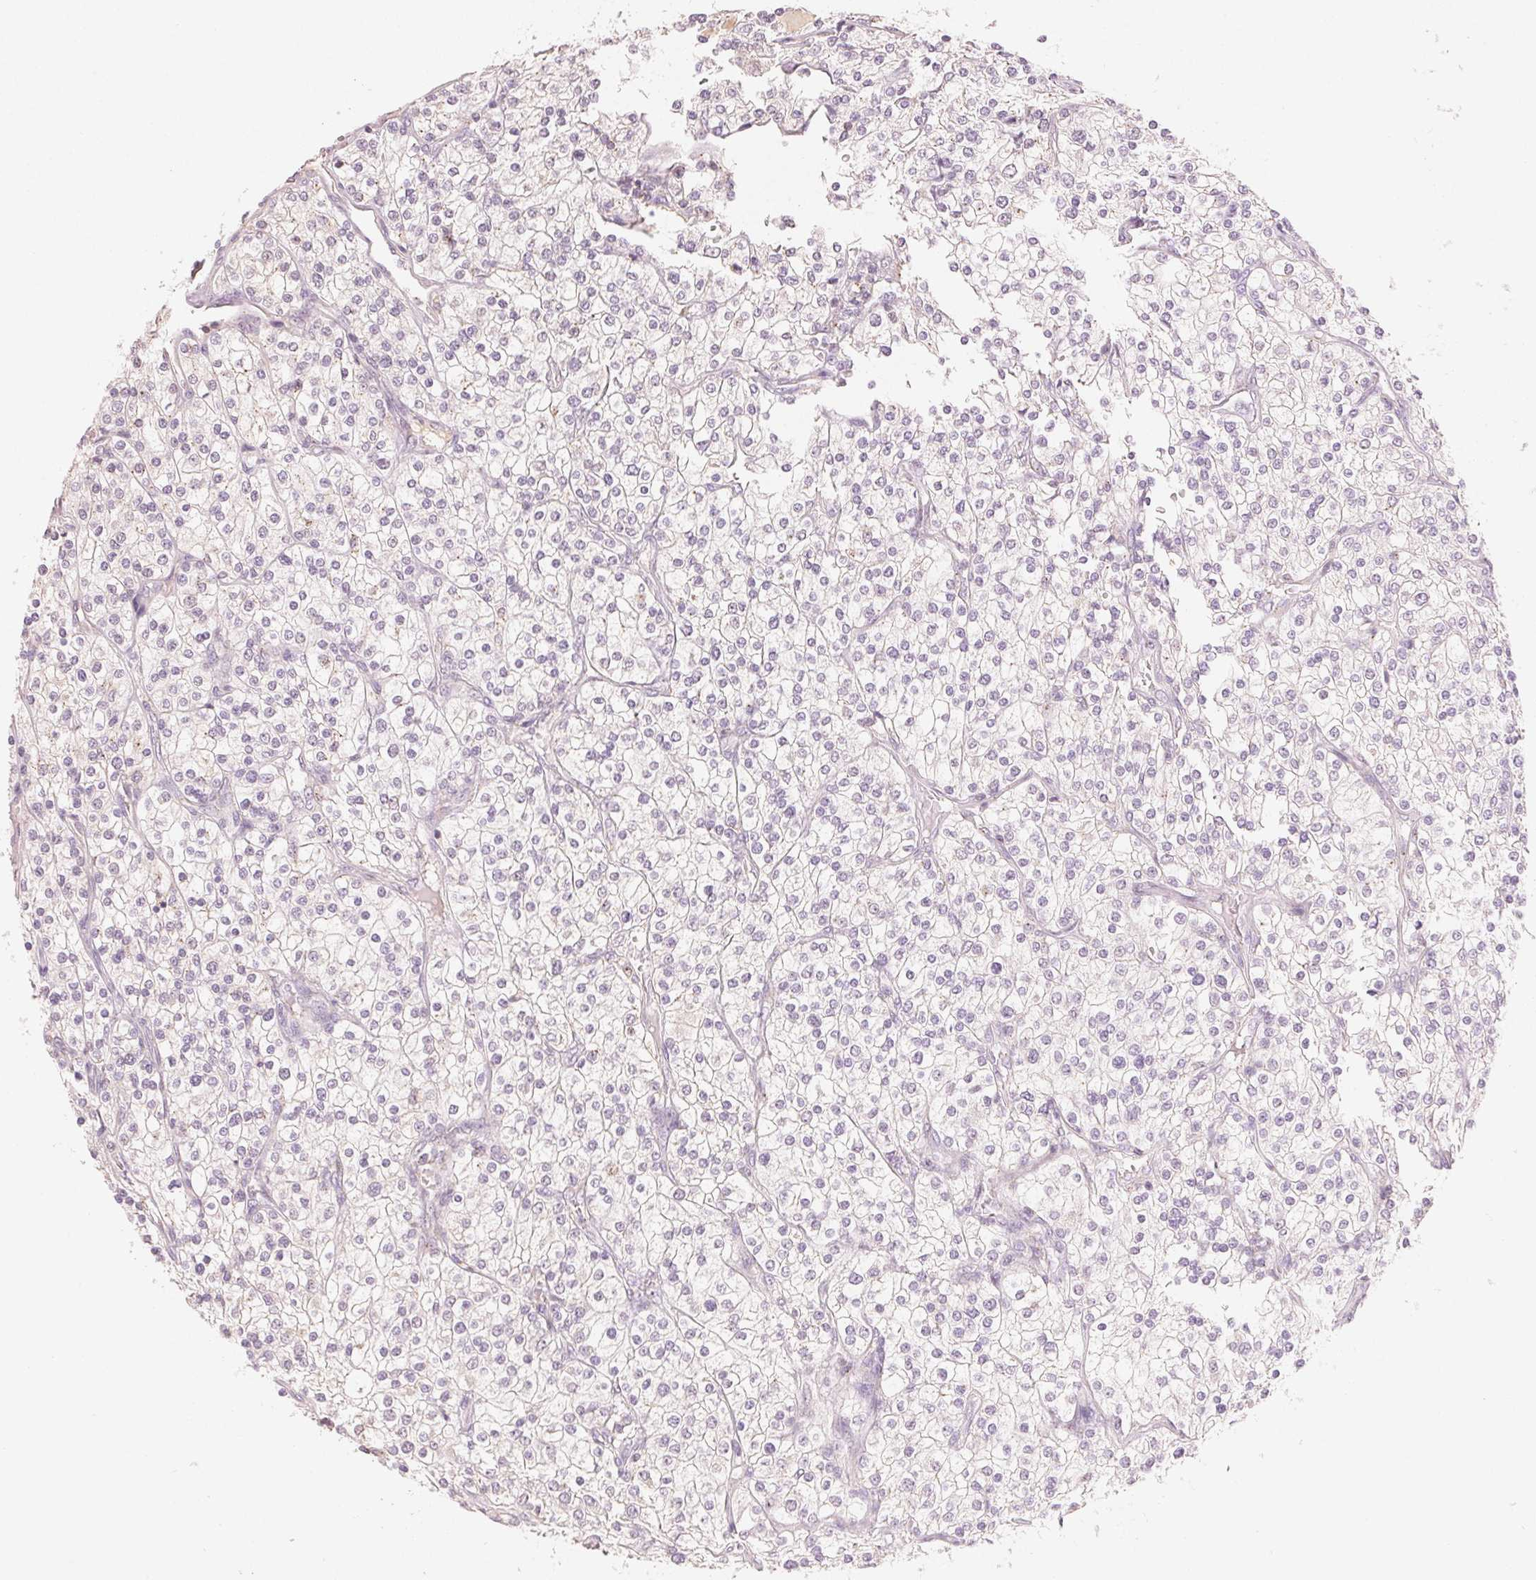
{"staining": {"intensity": "negative", "quantity": "none", "location": "none"}, "tissue": "renal cancer", "cell_type": "Tumor cells", "image_type": "cancer", "snomed": [{"axis": "morphology", "description": "Adenocarcinoma, NOS"}, {"axis": "topography", "description": "Kidney"}], "caption": "A high-resolution micrograph shows immunohistochemistry (IHC) staining of renal cancer (adenocarcinoma), which displays no significant positivity in tumor cells.", "gene": "HOXB13", "patient": {"sex": "male", "age": 80}}